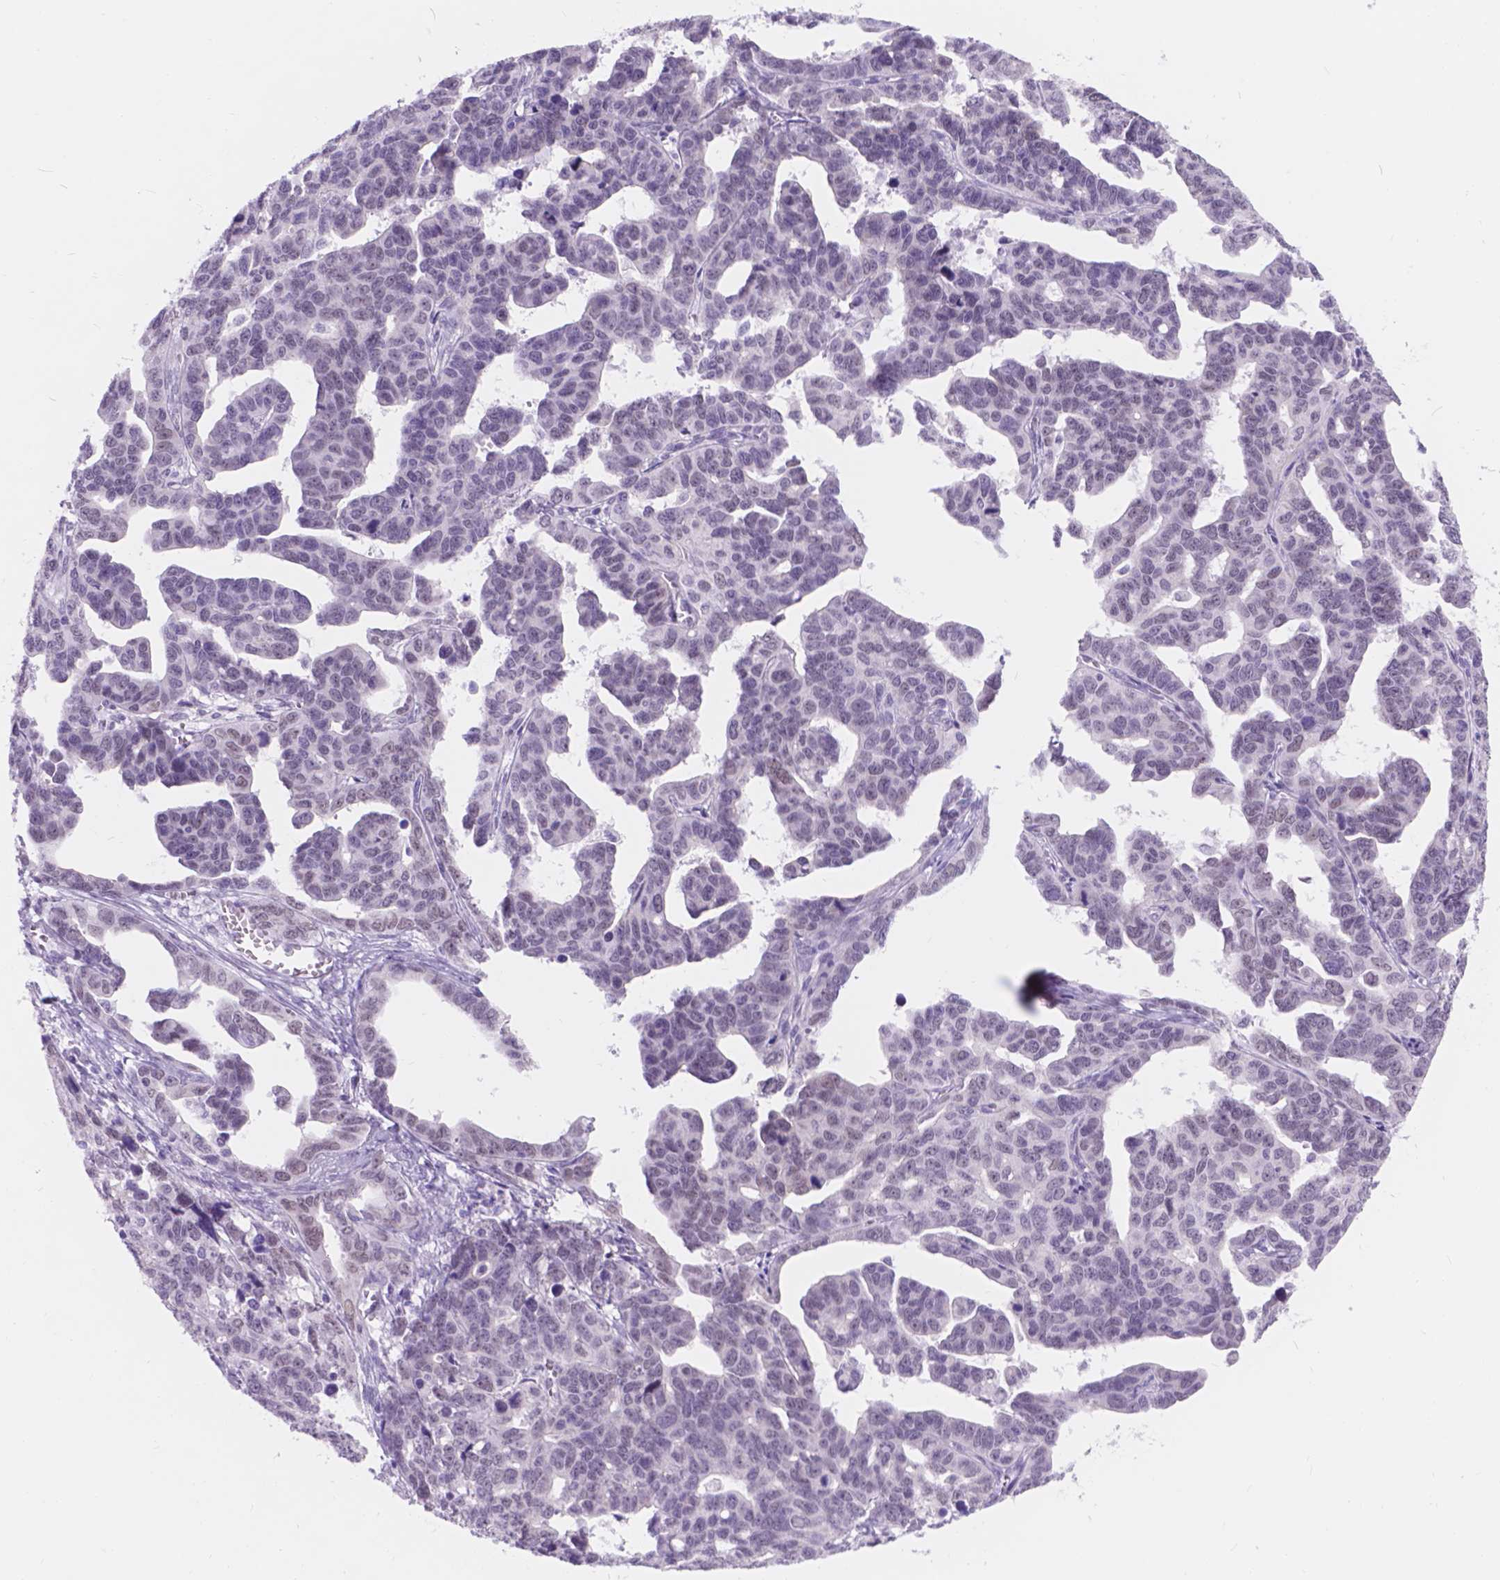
{"staining": {"intensity": "negative", "quantity": "none", "location": "none"}, "tissue": "ovarian cancer", "cell_type": "Tumor cells", "image_type": "cancer", "snomed": [{"axis": "morphology", "description": "Cystadenocarcinoma, serous, NOS"}, {"axis": "topography", "description": "Ovary"}], "caption": "IHC image of human ovarian cancer (serous cystadenocarcinoma) stained for a protein (brown), which shows no staining in tumor cells.", "gene": "DCC", "patient": {"sex": "female", "age": 69}}